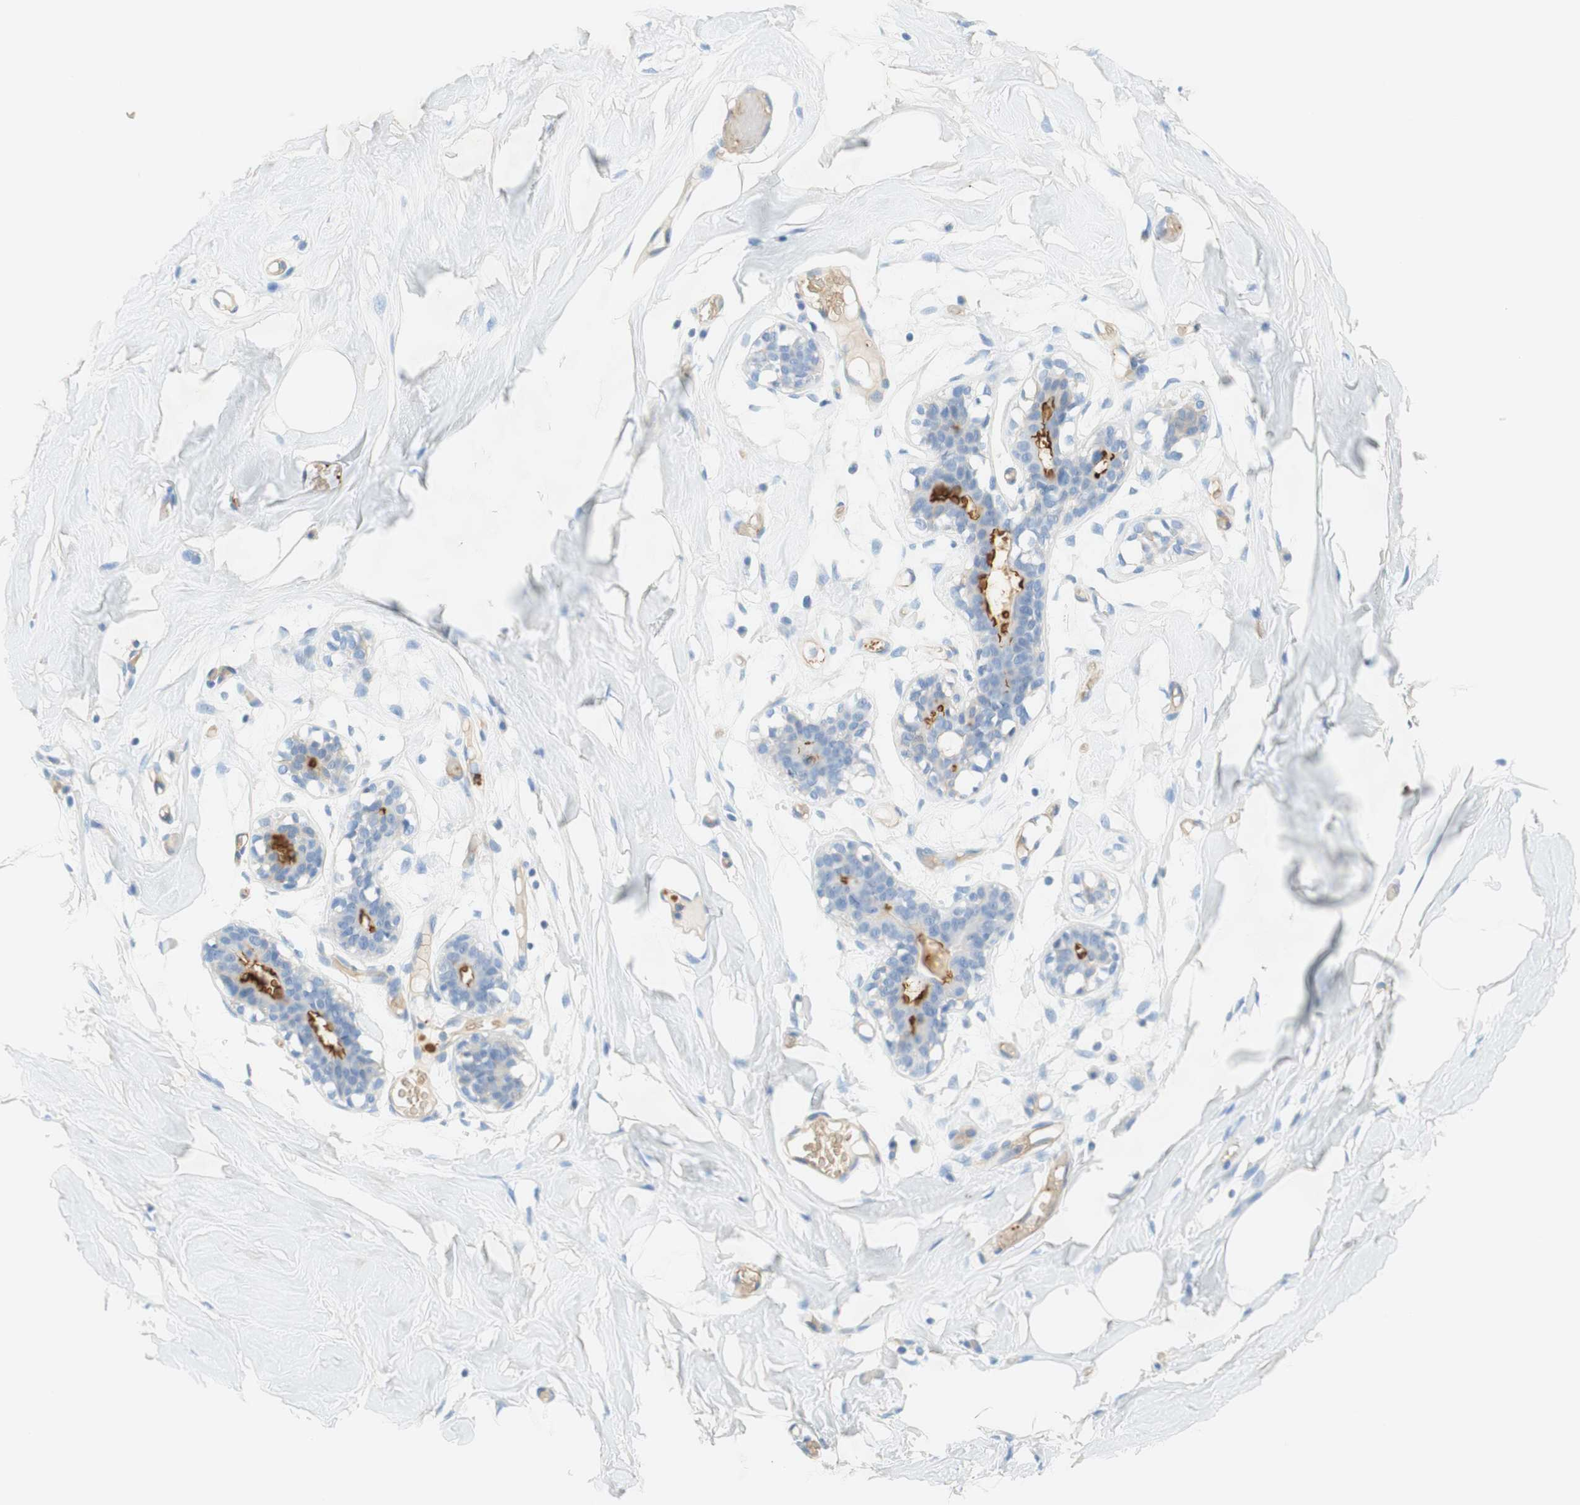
{"staining": {"intensity": "negative", "quantity": "none", "location": "none"}, "tissue": "adipose tissue", "cell_type": "Adipocytes", "image_type": "normal", "snomed": [{"axis": "morphology", "description": "Normal tissue, NOS"}, {"axis": "topography", "description": "Breast"}, {"axis": "topography", "description": "Adipose tissue"}], "caption": "Histopathology image shows no significant protein staining in adipocytes of benign adipose tissue.", "gene": "STOM", "patient": {"sex": "female", "age": 25}}